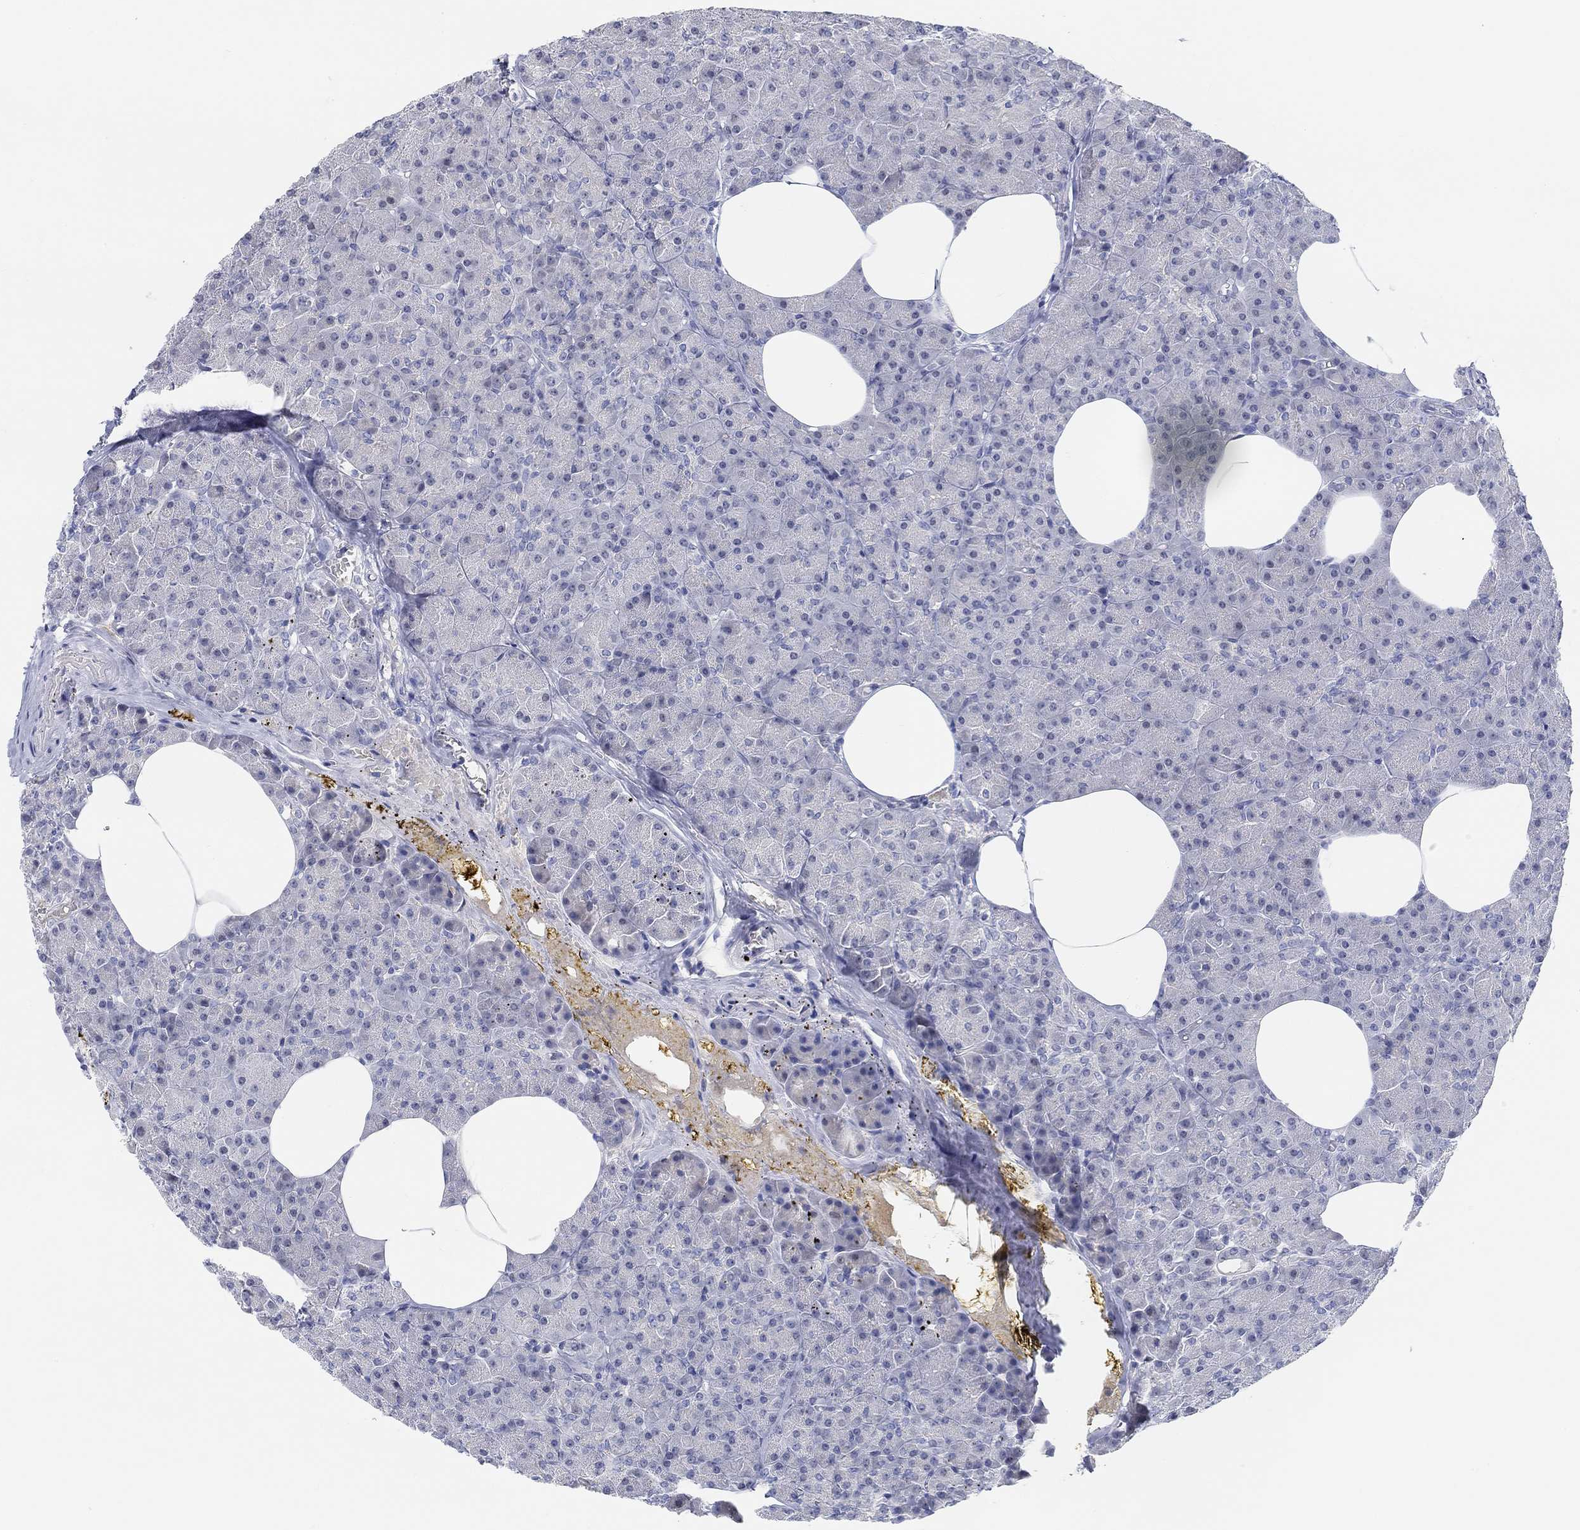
{"staining": {"intensity": "negative", "quantity": "none", "location": "none"}, "tissue": "pancreas", "cell_type": "Exocrine glandular cells", "image_type": "normal", "snomed": [{"axis": "morphology", "description": "Normal tissue, NOS"}, {"axis": "topography", "description": "Pancreas"}], "caption": "IHC image of normal pancreas: pancreas stained with DAB (3,3'-diaminobenzidine) demonstrates no significant protein expression in exocrine glandular cells.", "gene": "SNTG2", "patient": {"sex": "female", "age": 45}}